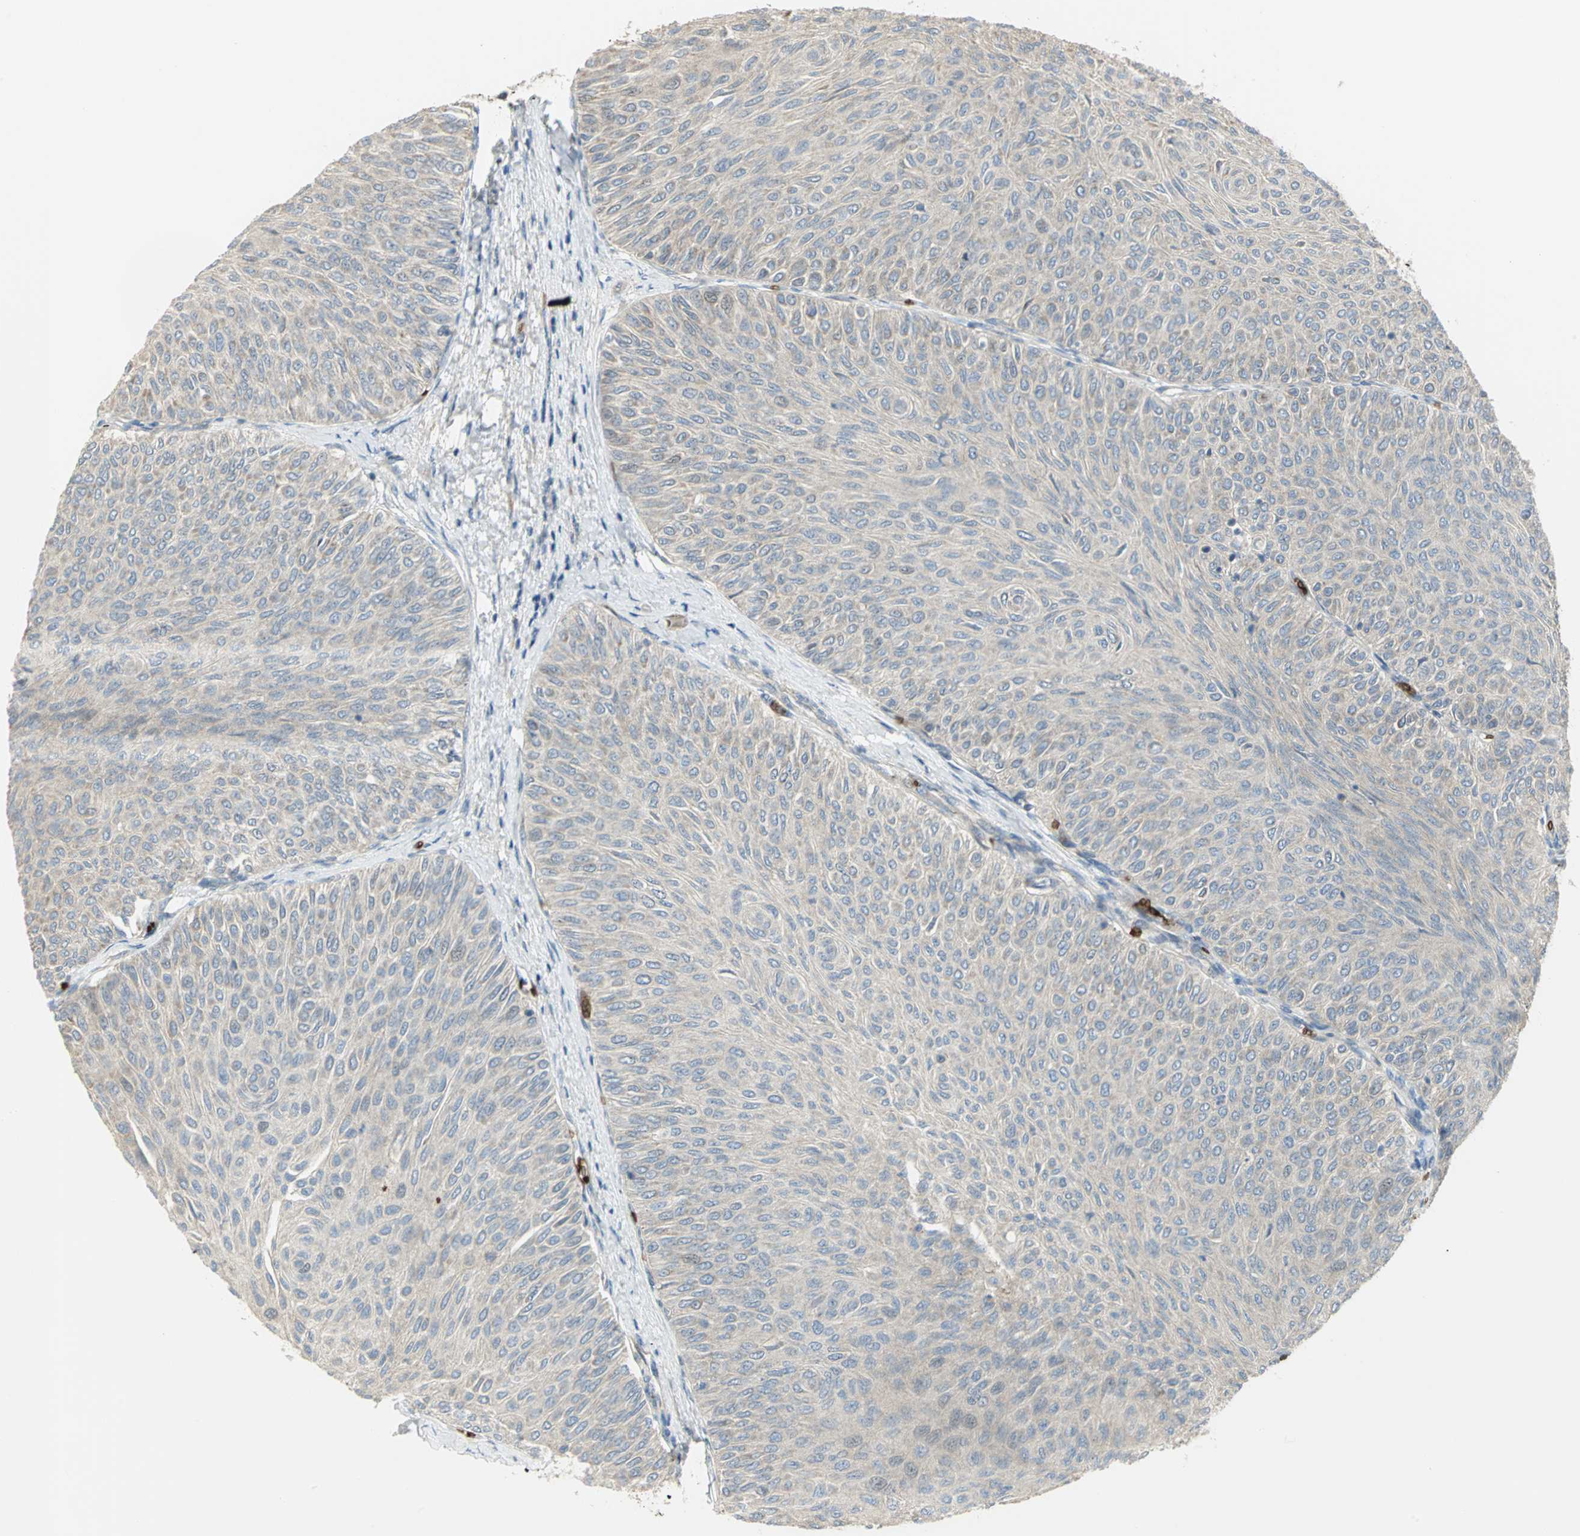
{"staining": {"intensity": "negative", "quantity": "none", "location": "none"}, "tissue": "urothelial cancer", "cell_type": "Tumor cells", "image_type": "cancer", "snomed": [{"axis": "morphology", "description": "Urothelial carcinoma, Low grade"}, {"axis": "topography", "description": "Urinary bladder"}], "caption": "DAB (3,3'-diaminobenzidine) immunohistochemical staining of human low-grade urothelial carcinoma displays no significant positivity in tumor cells. The staining is performed using DAB brown chromogen with nuclei counter-stained in using hematoxylin.", "gene": "ANK1", "patient": {"sex": "male", "age": 78}}